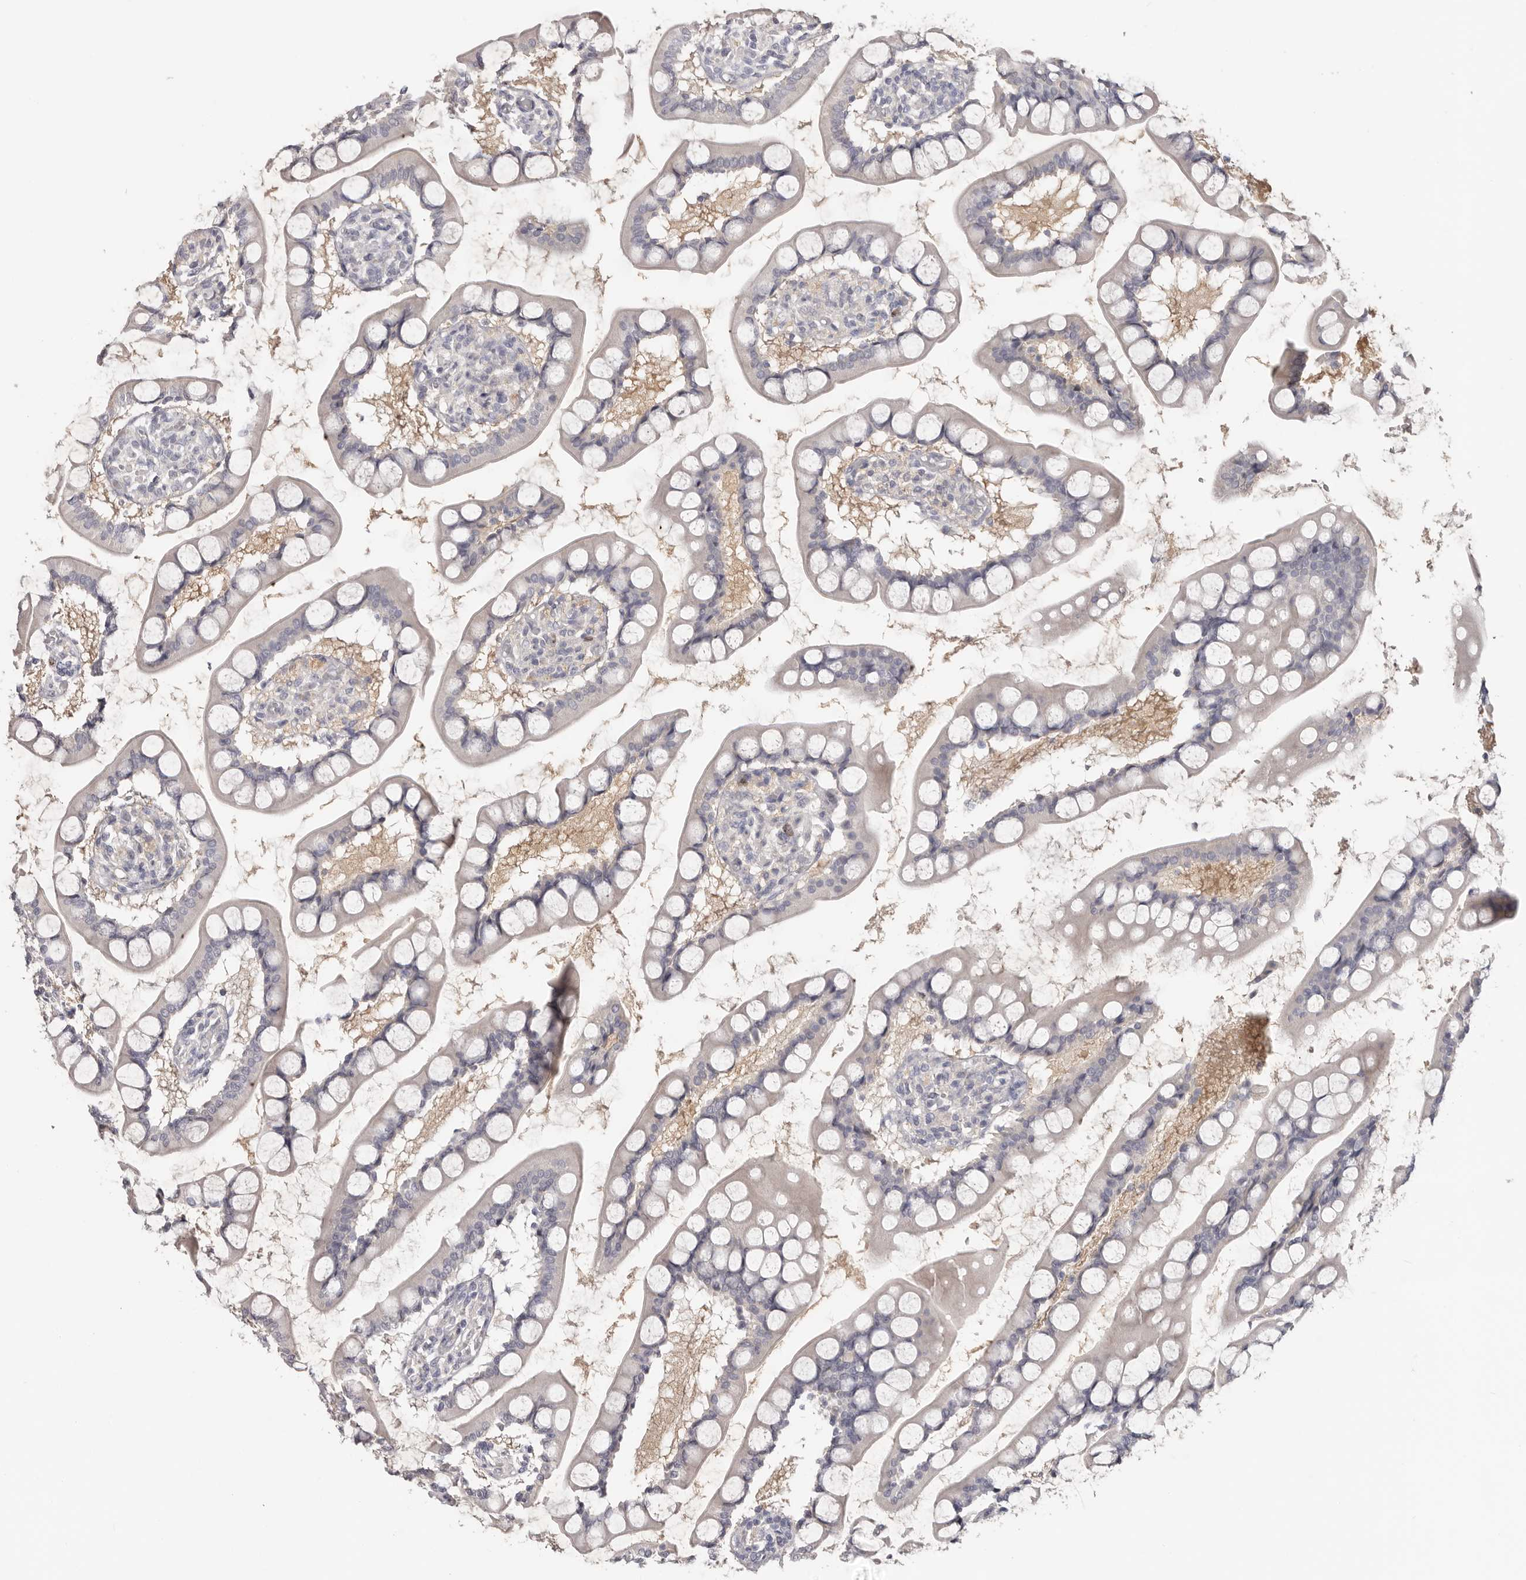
{"staining": {"intensity": "moderate", "quantity": "<25%", "location": "nuclear"}, "tissue": "small intestine", "cell_type": "Glandular cells", "image_type": "normal", "snomed": [{"axis": "morphology", "description": "Normal tissue, NOS"}, {"axis": "topography", "description": "Small intestine"}], "caption": "Unremarkable small intestine exhibits moderate nuclear staining in approximately <25% of glandular cells (DAB IHC, brown staining for protein, blue staining for nuclei)..", "gene": "CCDC190", "patient": {"sex": "male", "age": 52}}